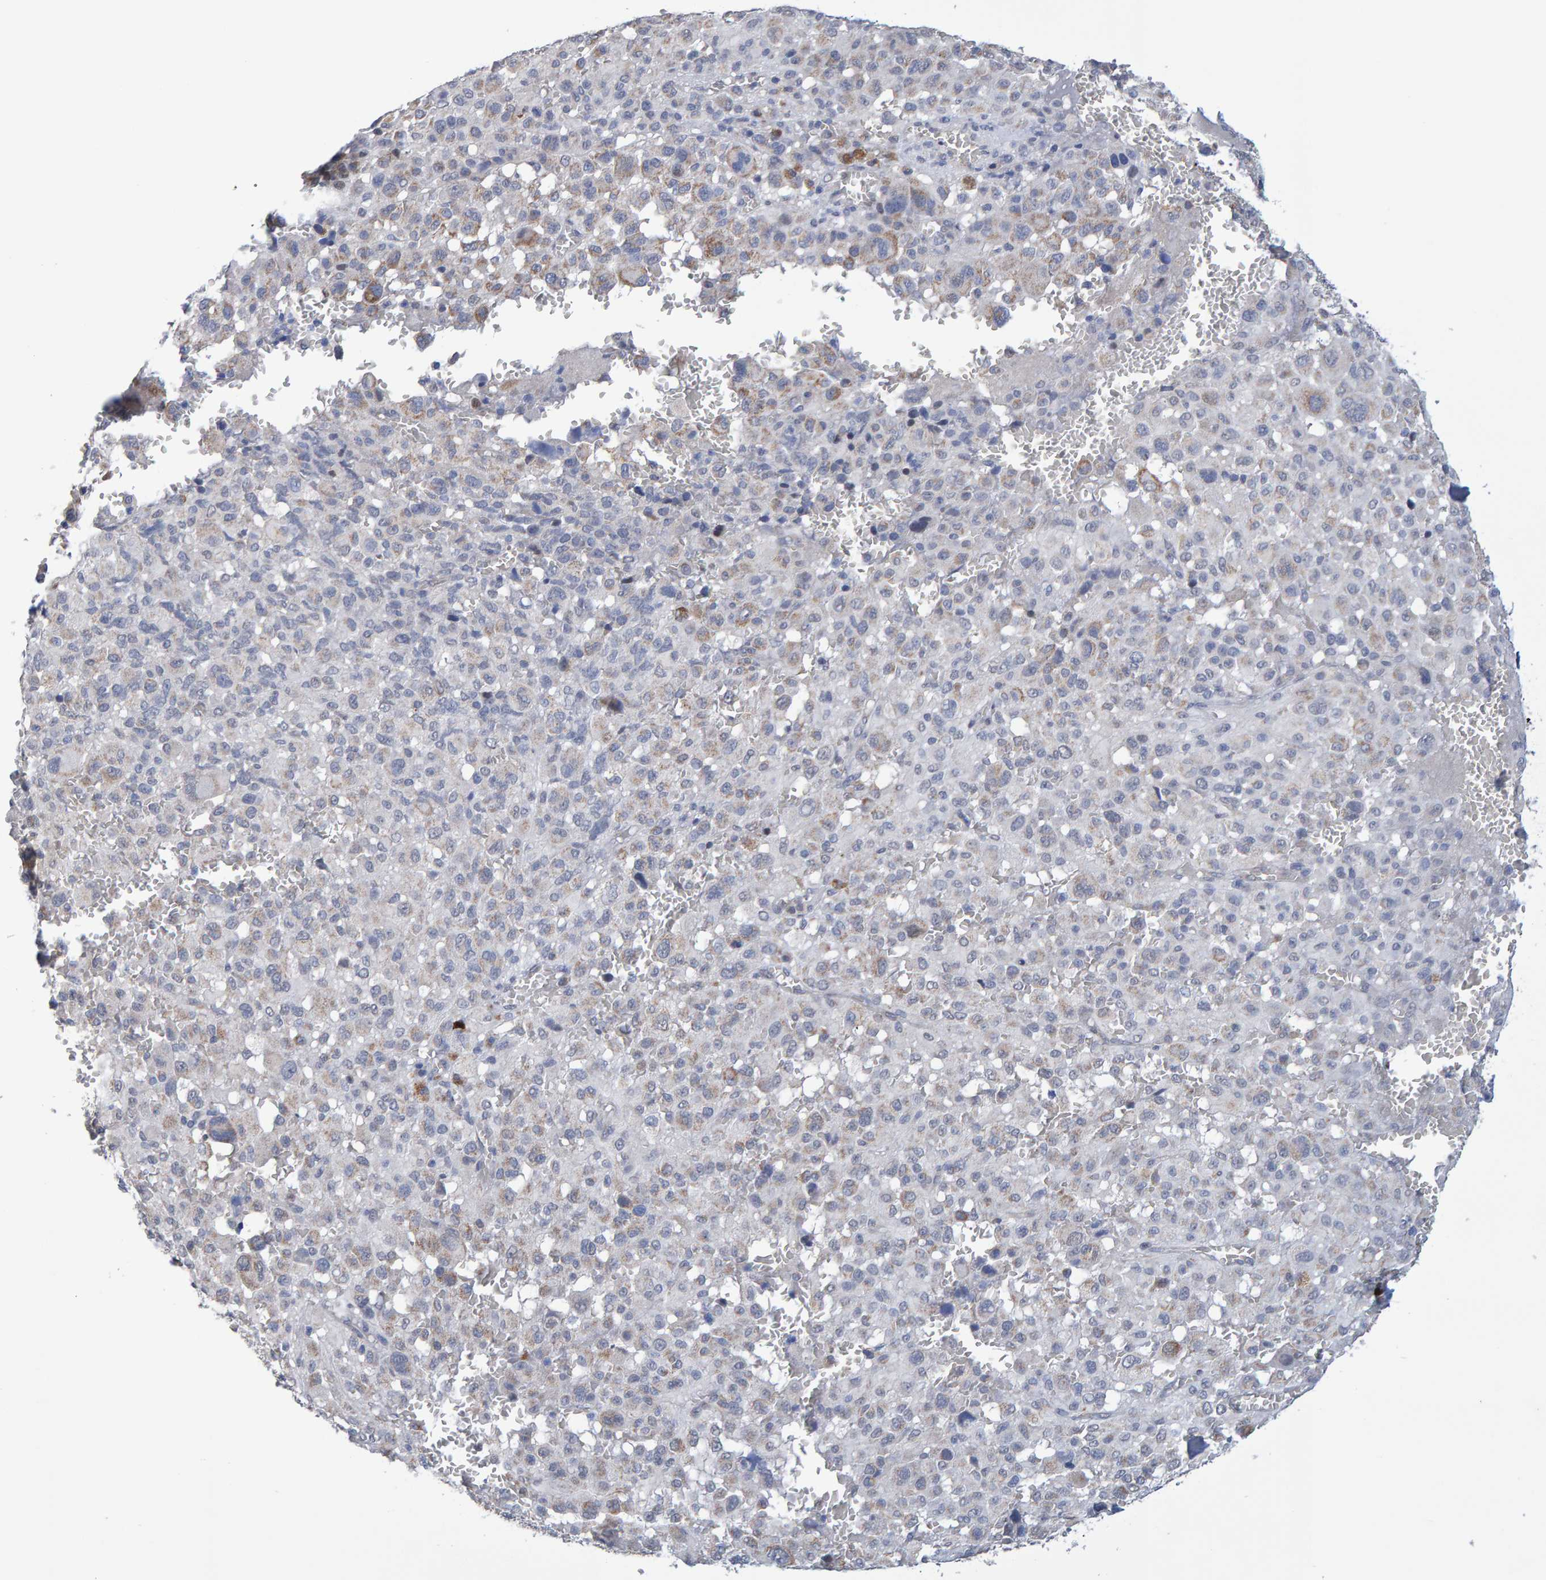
{"staining": {"intensity": "negative", "quantity": "none", "location": "none"}, "tissue": "melanoma", "cell_type": "Tumor cells", "image_type": "cancer", "snomed": [{"axis": "morphology", "description": "Malignant melanoma, Metastatic site"}, {"axis": "topography", "description": "Skin"}], "caption": "Histopathology image shows no significant protein staining in tumor cells of melanoma.", "gene": "USP43", "patient": {"sex": "female", "age": 74}}